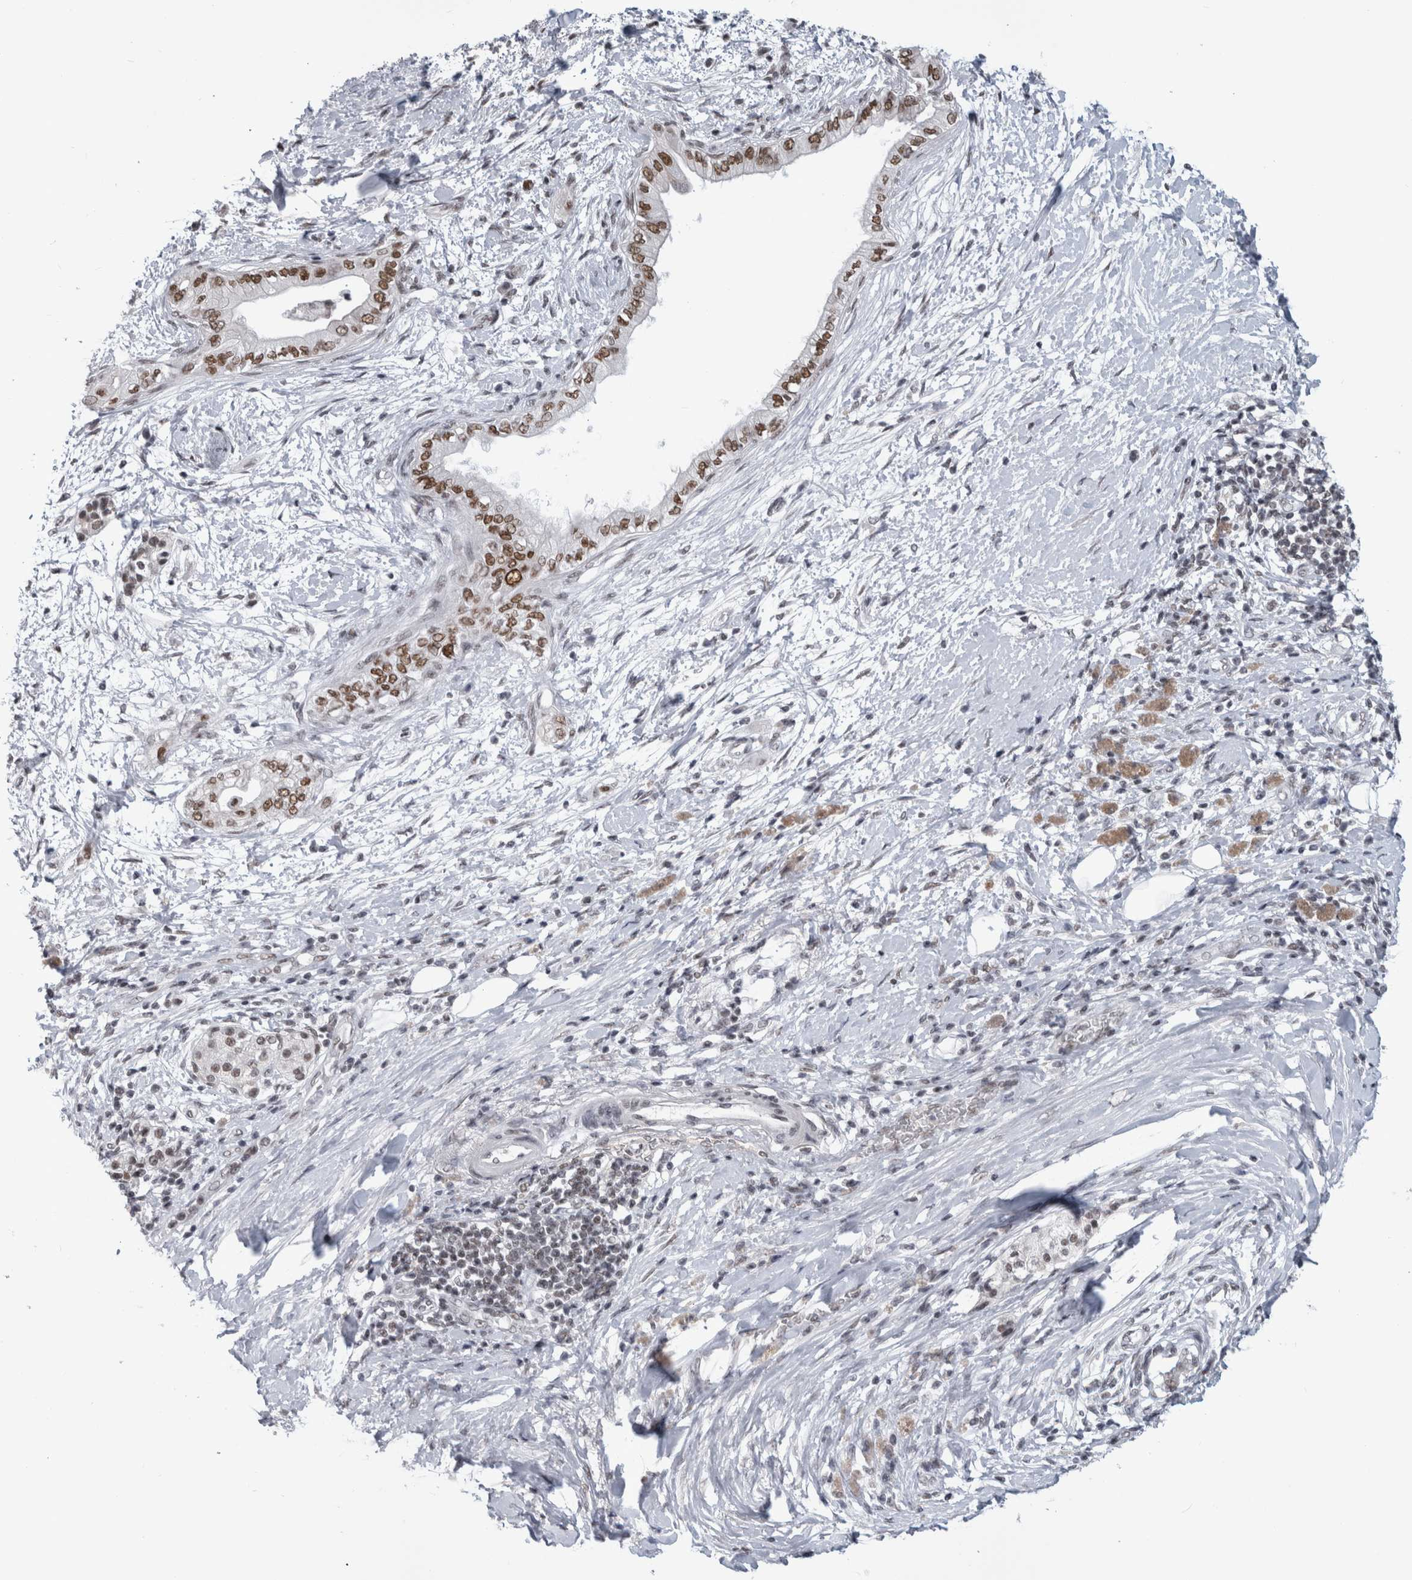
{"staining": {"intensity": "moderate", "quantity": ">75%", "location": "nuclear"}, "tissue": "pancreatic cancer", "cell_type": "Tumor cells", "image_type": "cancer", "snomed": [{"axis": "morphology", "description": "Normal tissue, NOS"}, {"axis": "morphology", "description": "Adenocarcinoma, NOS"}, {"axis": "topography", "description": "Pancreas"}, {"axis": "topography", "description": "Duodenum"}], "caption": "Moderate nuclear staining for a protein is identified in about >75% of tumor cells of pancreatic cancer (adenocarcinoma) using immunohistochemistry.", "gene": "ARID4B", "patient": {"sex": "female", "age": 60}}